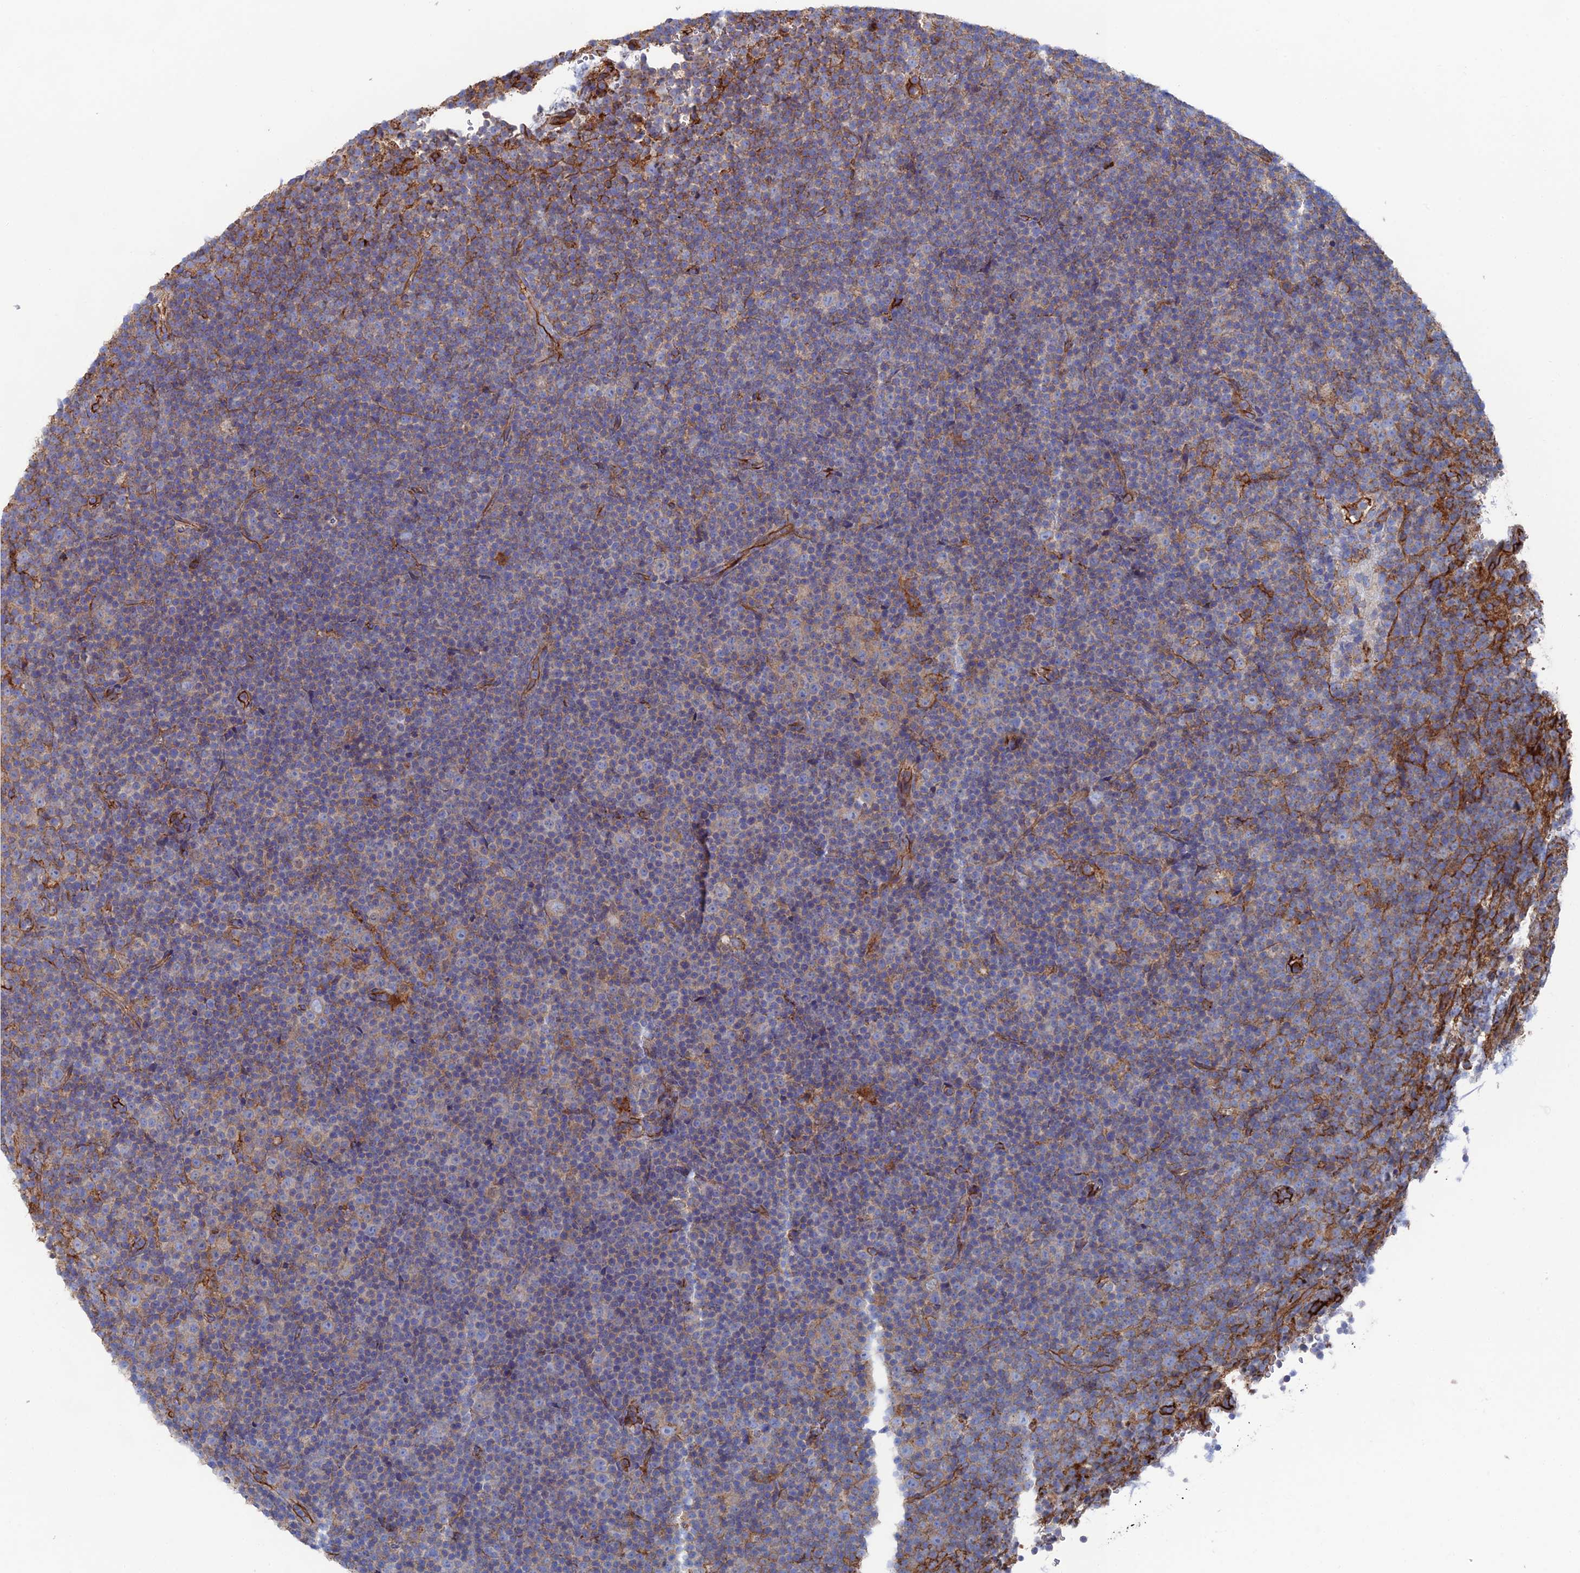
{"staining": {"intensity": "weak", "quantity": "25%-75%", "location": "cytoplasmic/membranous"}, "tissue": "lymphoma", "cell_type": "Tumor cells", "image_type": "cancer", "snomed": [{"axis": "morphology", "description": "Malignant lymphoma, non-Hodgkin's type, Low grade"}, {"axis": "topography", "description": "Lymph node"}], "caption": "About 25%-75% of tumor cells in lymphoma show weak cytoplasmic/membranous protein expression as visualized by brown immunohistochemical staining.", "gene": "SNX11", "patient": {"sex": "female", "age": 67}}